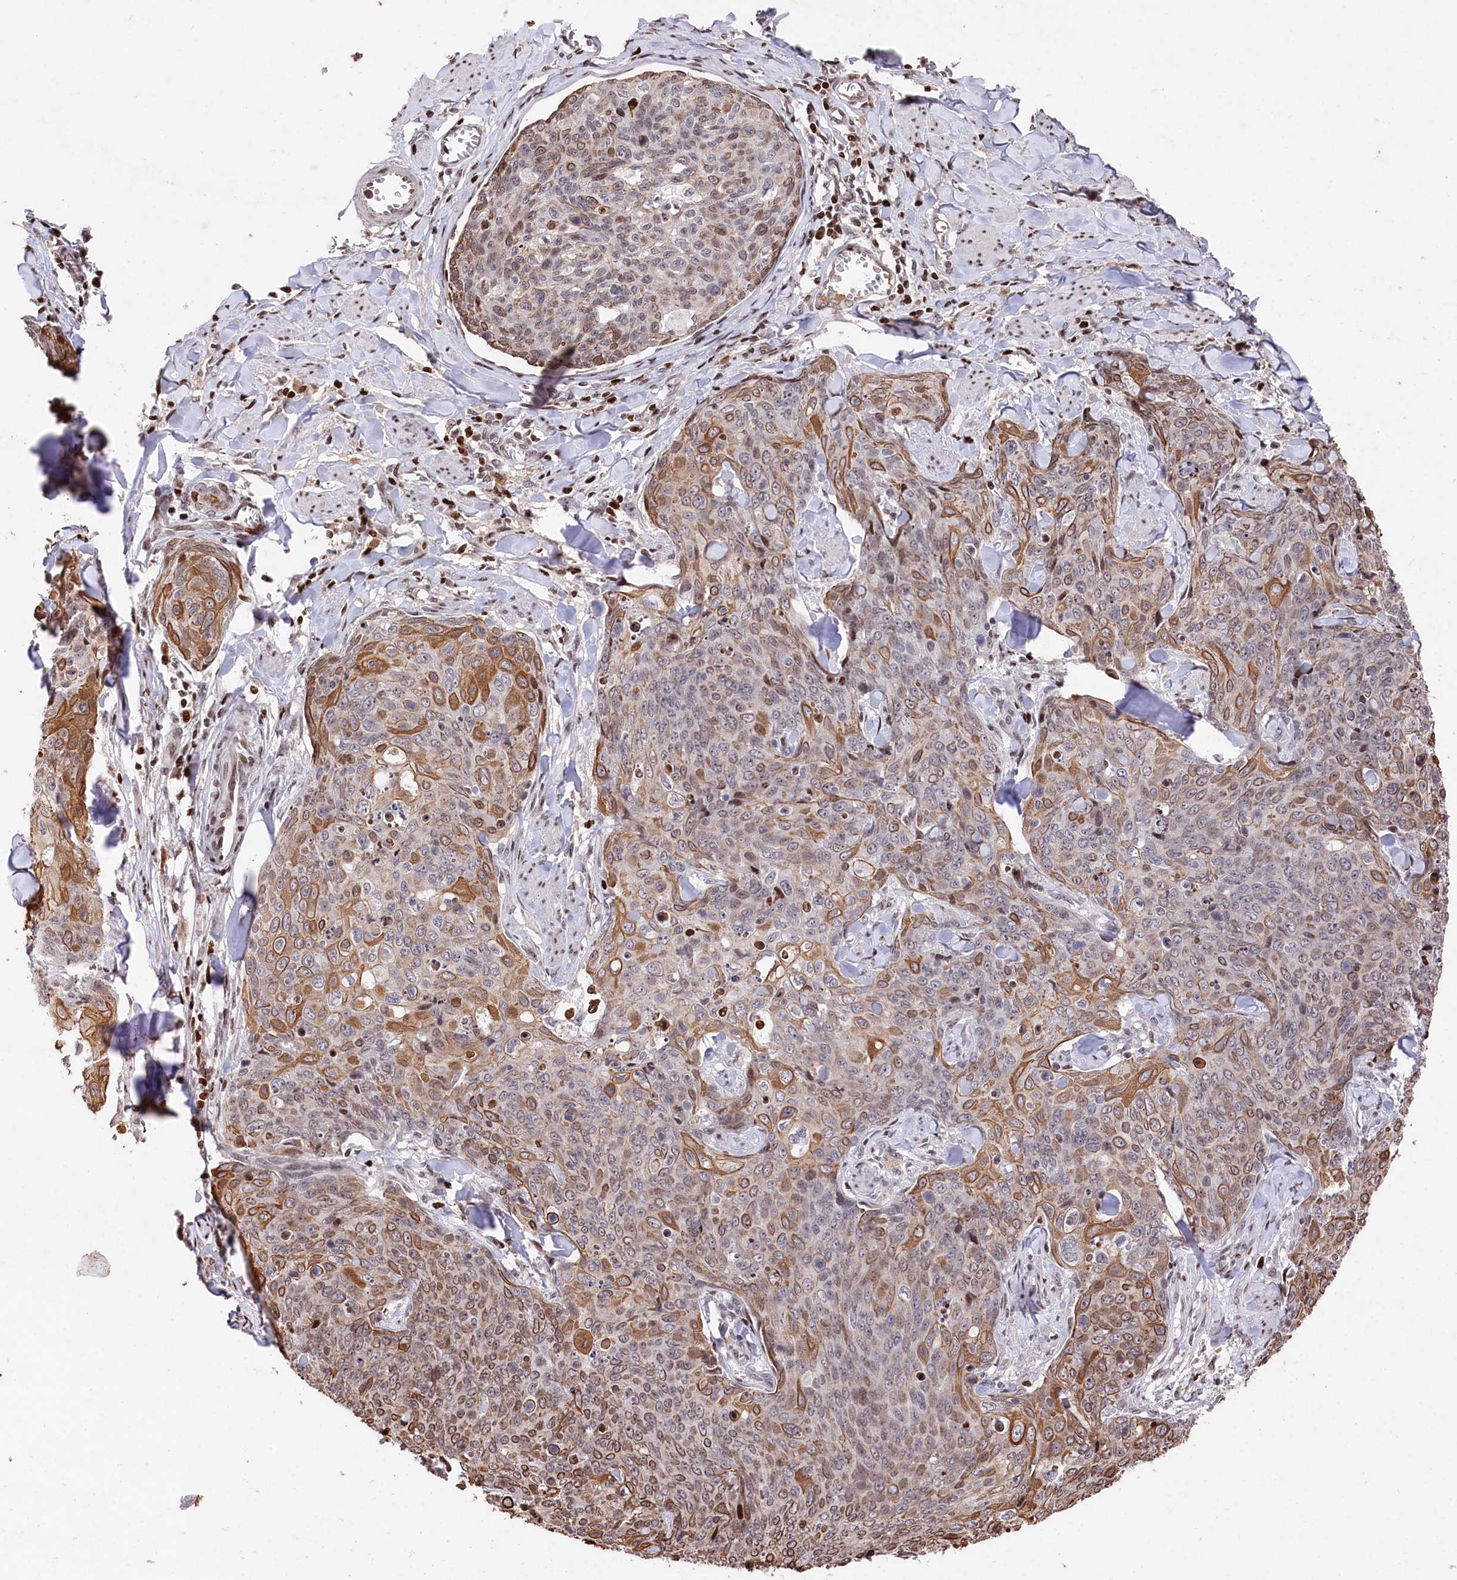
{"staining": {"intensity": "moderate", "quantity": "<25%", "location": "cytoplasmic/membranous"}, "tissue": "skin cancer", "cell_type": "Tumor cells", "image_type": "cancer", "snomed": [{"axis": "morphology", "description": "Squamous cell carcinoma, NOS"}, {"axis": "topography", "description": "Skin"}, {"axis": "topography", "description": "Vulva"}], "caption": "An IHC image of neoplastic tissue is shown. Protein staining in brown highlights moderate cytoplasmic/membranous positivity in skin cancer (squamous cell carcinoma) within tumor cells.", "gene": "MCF2L2", "patient": {"sex": "female", "age": 85}}